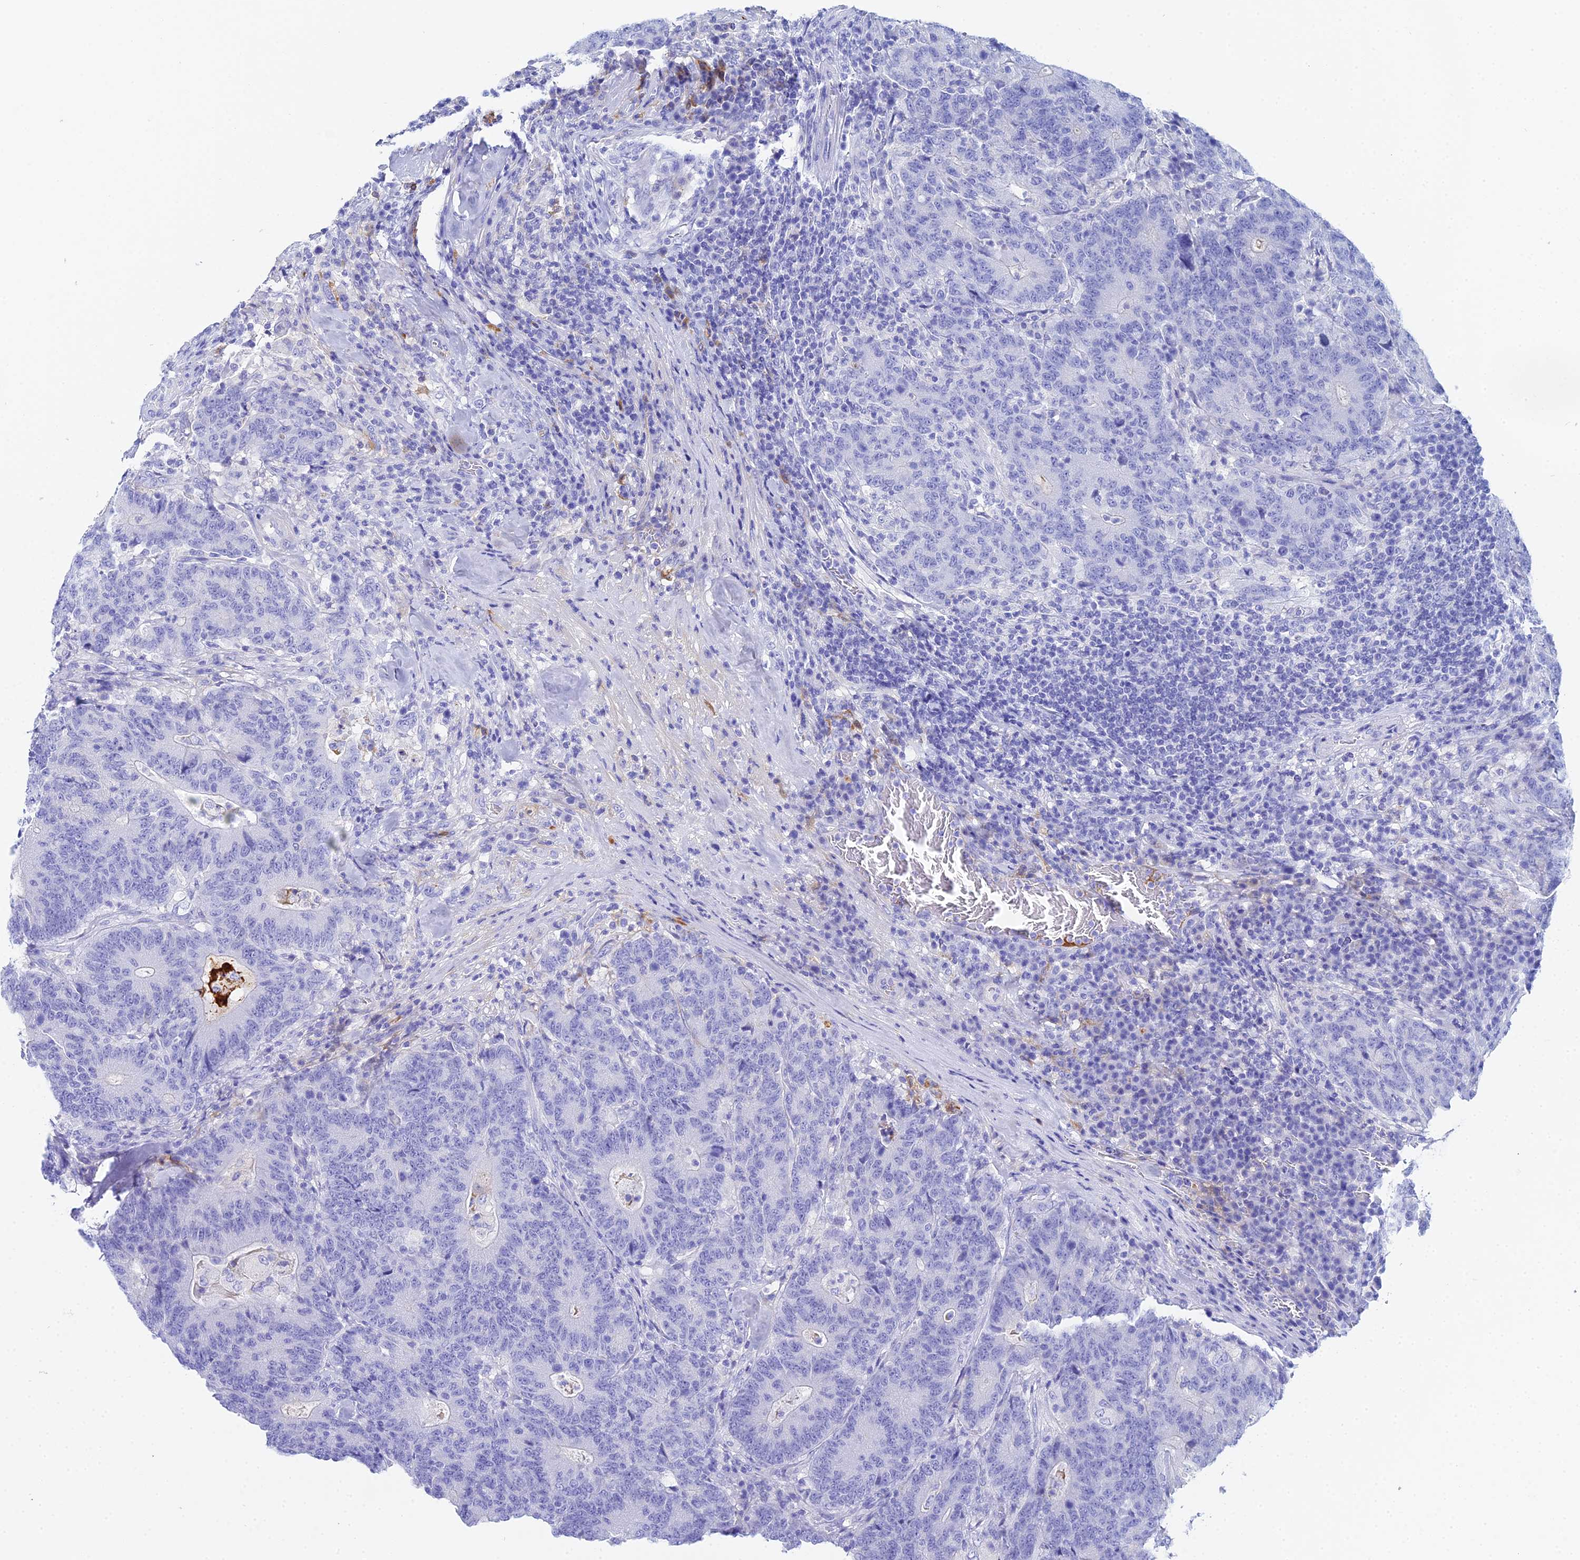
{"staining": {"intensity": "negative", "quantity": "none", "location": "none"}, "tissue": "colorectal cancer", "cell_type": "Tumor cells", "image_type": "cancer", "snomed": [{"axis": "morphology", "description": "Normal tissue, NOS"}, {"axis": "morphology", "description": "Adenocarcinoma, NOS"}, {"axis": "topography", "description": "Colon"}], "caption": "Tumor cells are negative for protein expression in human adenocarcinoma (colorectal). (DAB (3,3'-diaminobenzidine) immunohistochemistry (IHC) visualized using brightfield microscopy, high magnification).", "gene": "CELA3A", "patient": {"sex": "female", "age": 75}}